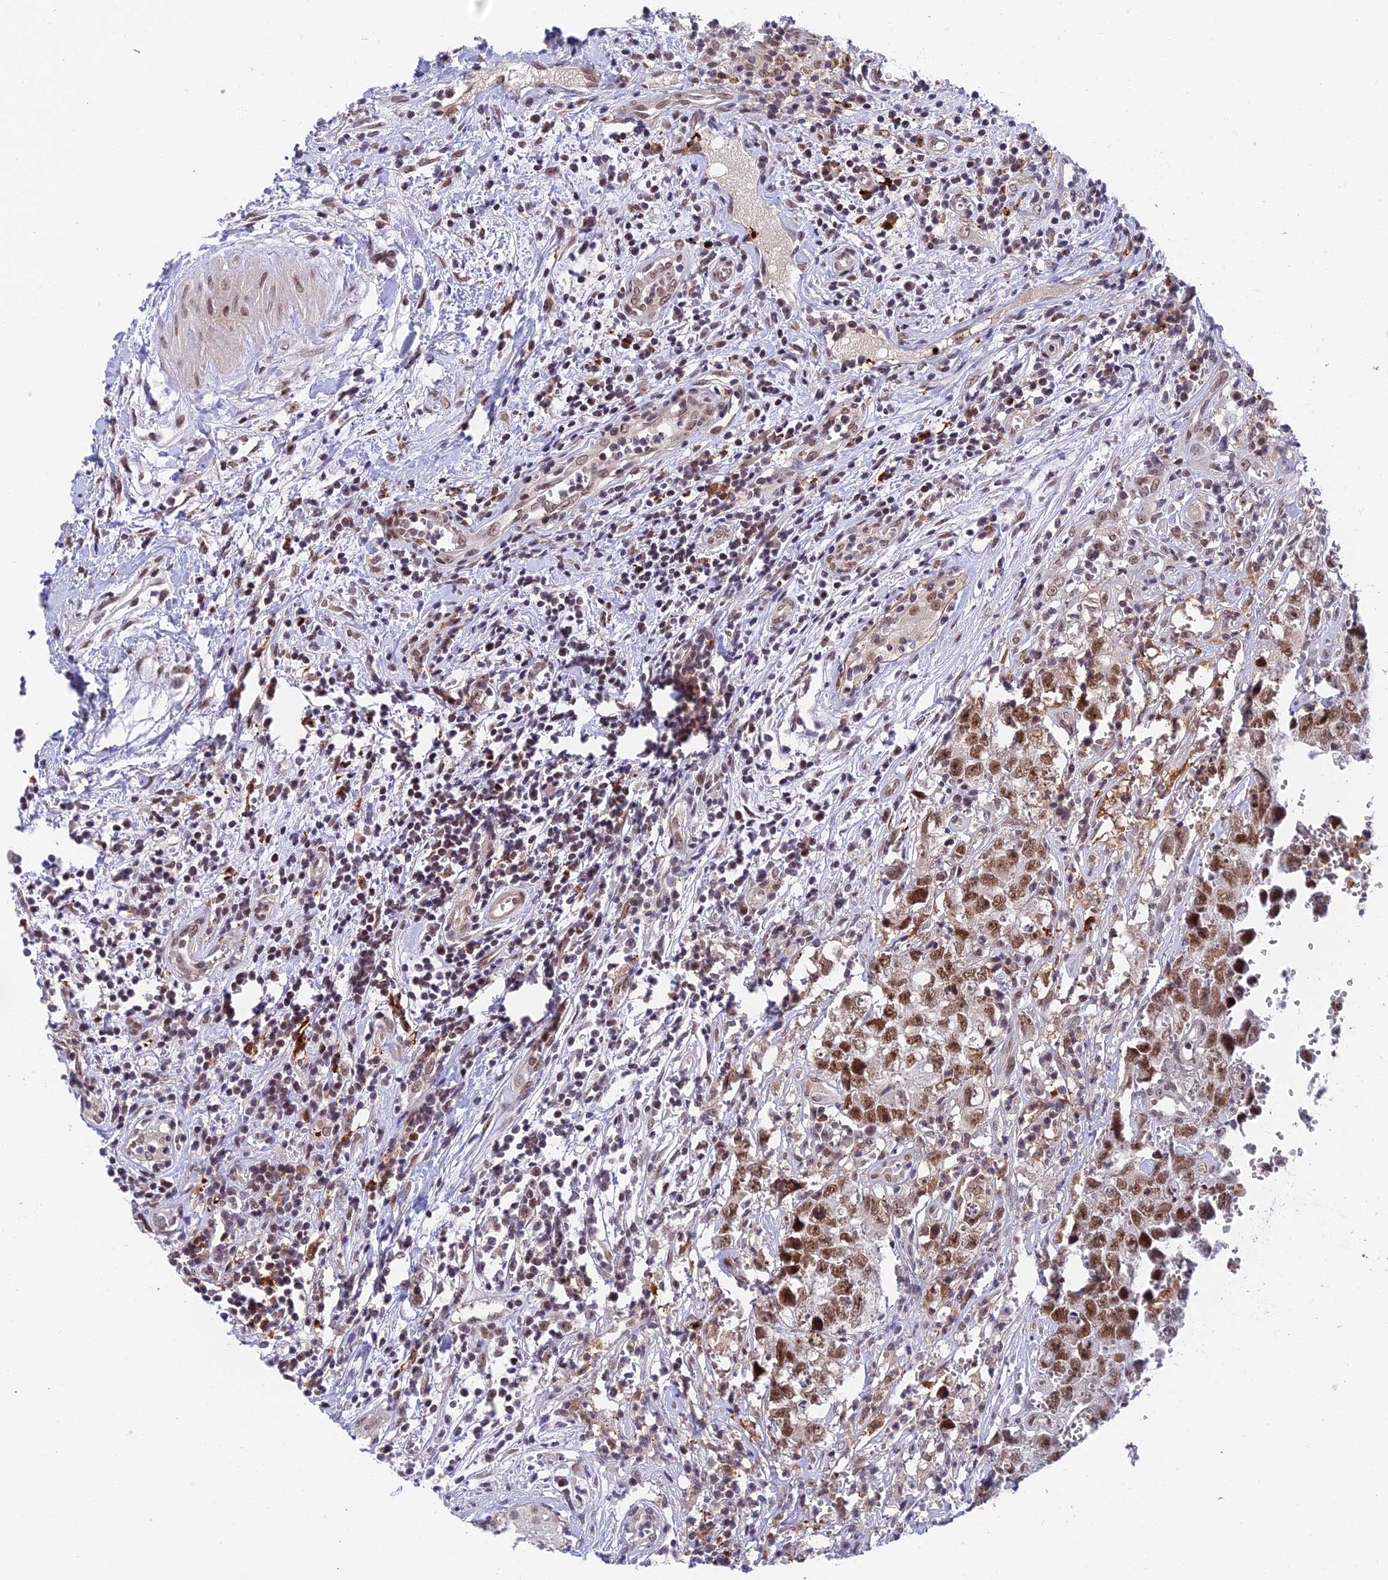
{"staining": {"intensity": "moderate", "quantity": ">75%", "location": "nuclear"}, "tissue": "testis cancer", "cell_type": "Tumor cells", "image_type": "cancer", "snomed": [{"axis": "morphology", "description": "Seminoma, NOS"}, {"axis": "morphology", "description": "Carcinoma, Embryonal, NOS"}, {"axis": "topography", "description": "Testis"}], "caption": "About >75% of tumor cells in seminoma (testis) reveal moderate nuclear protein positivity as visualized by brown immunohistochemical staining.", "gene": "NSMCE1", "patient": {"sex": "male", "age": 29}}